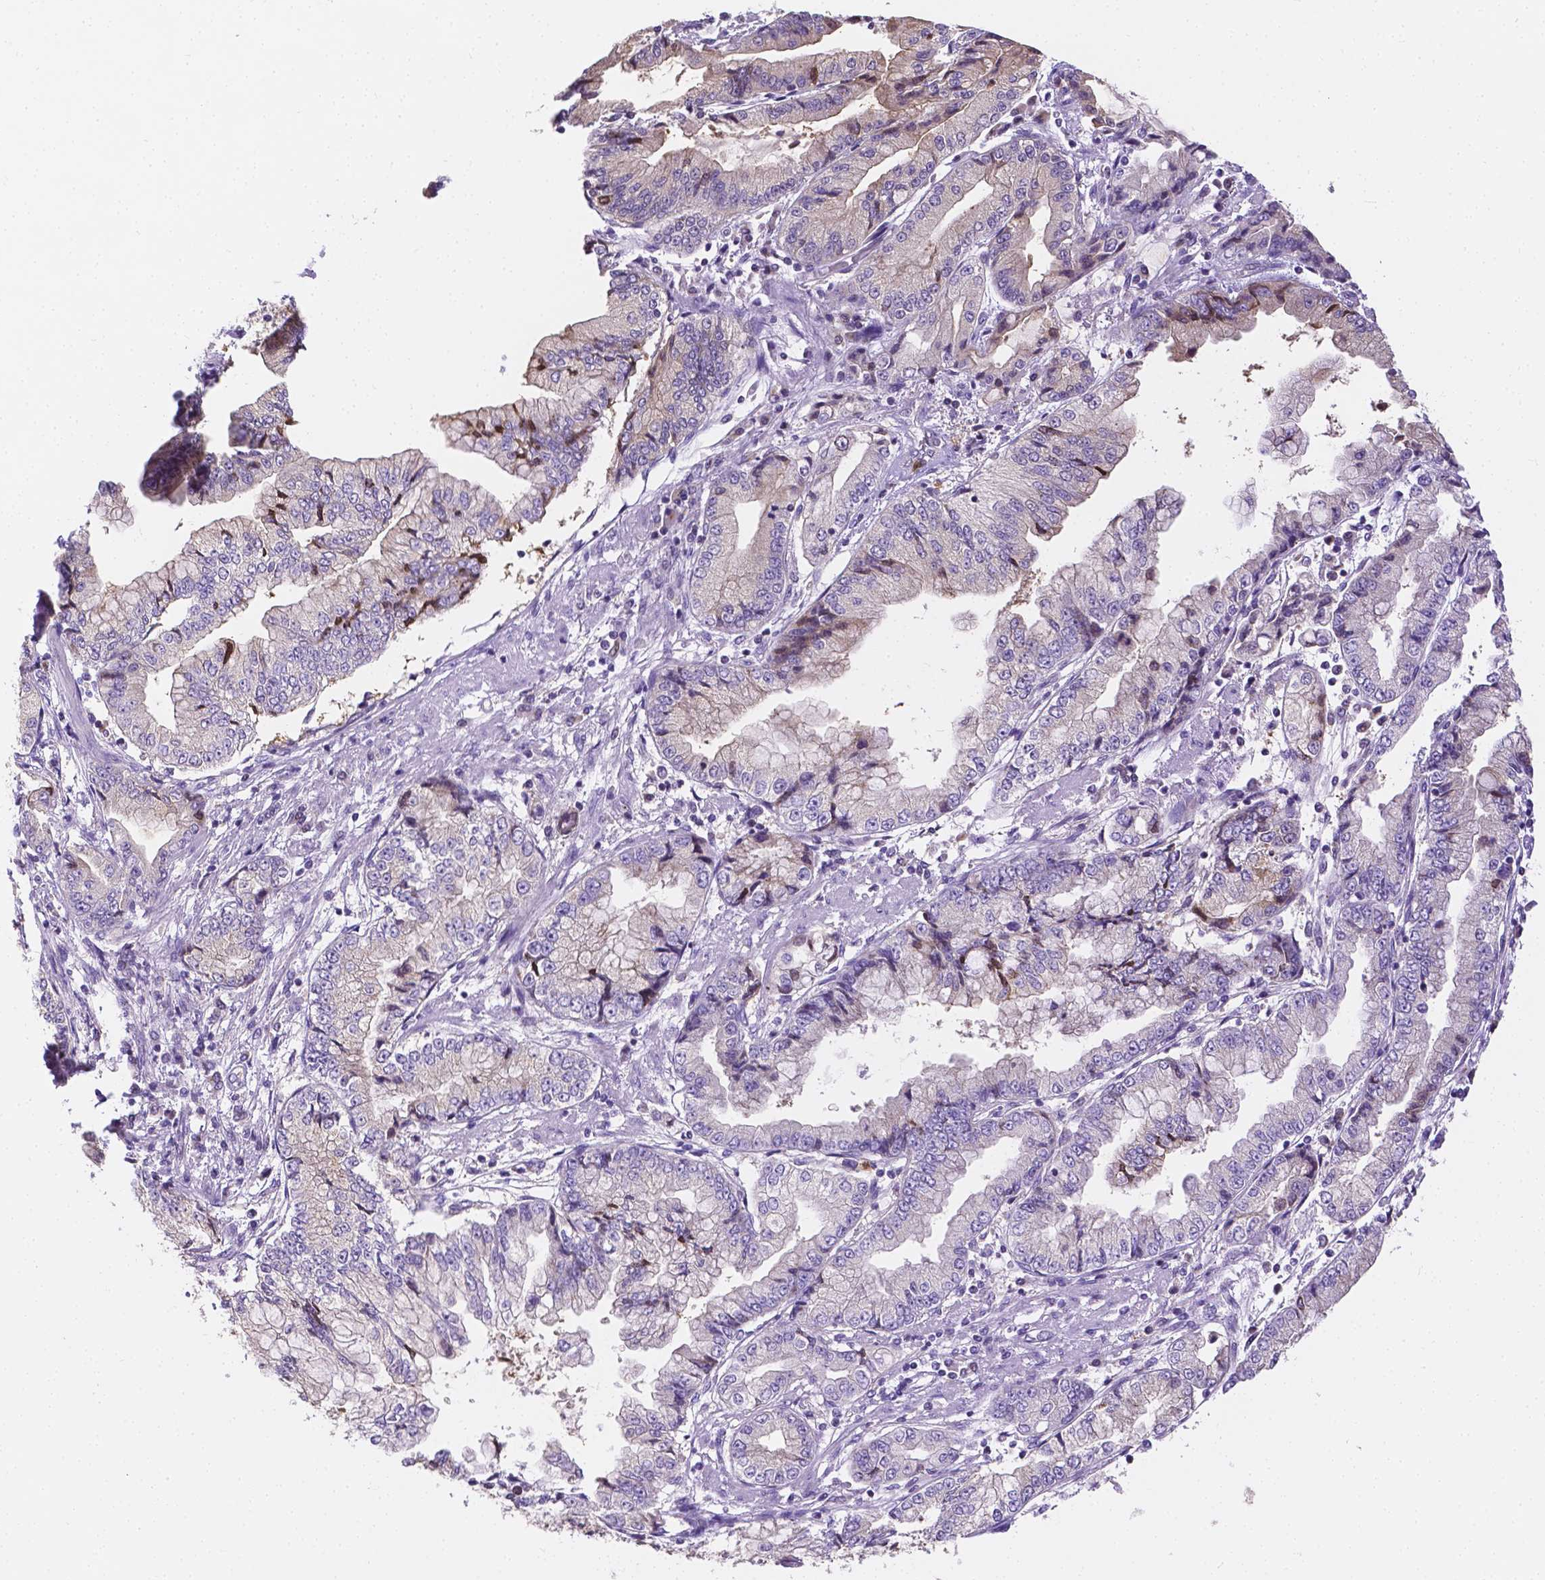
{"staining": {"intensity": "negative", "quantity": "none", "location": "none"}, "tissue": "stomach cancer", "cell_type": "Tumor cells", "image_type": "cancer", "snomed": [{"axis": "morphology", "description": "Adenocarcinoma, NOS"}, {"axis": "topography", "description": "Stomach, upper"}], "caption": "Image shows no significant protein positivity in tumor cells of stomach cancer.", "gene": "ZNRD2", "patient": {"sex": "female", "age": 74}}